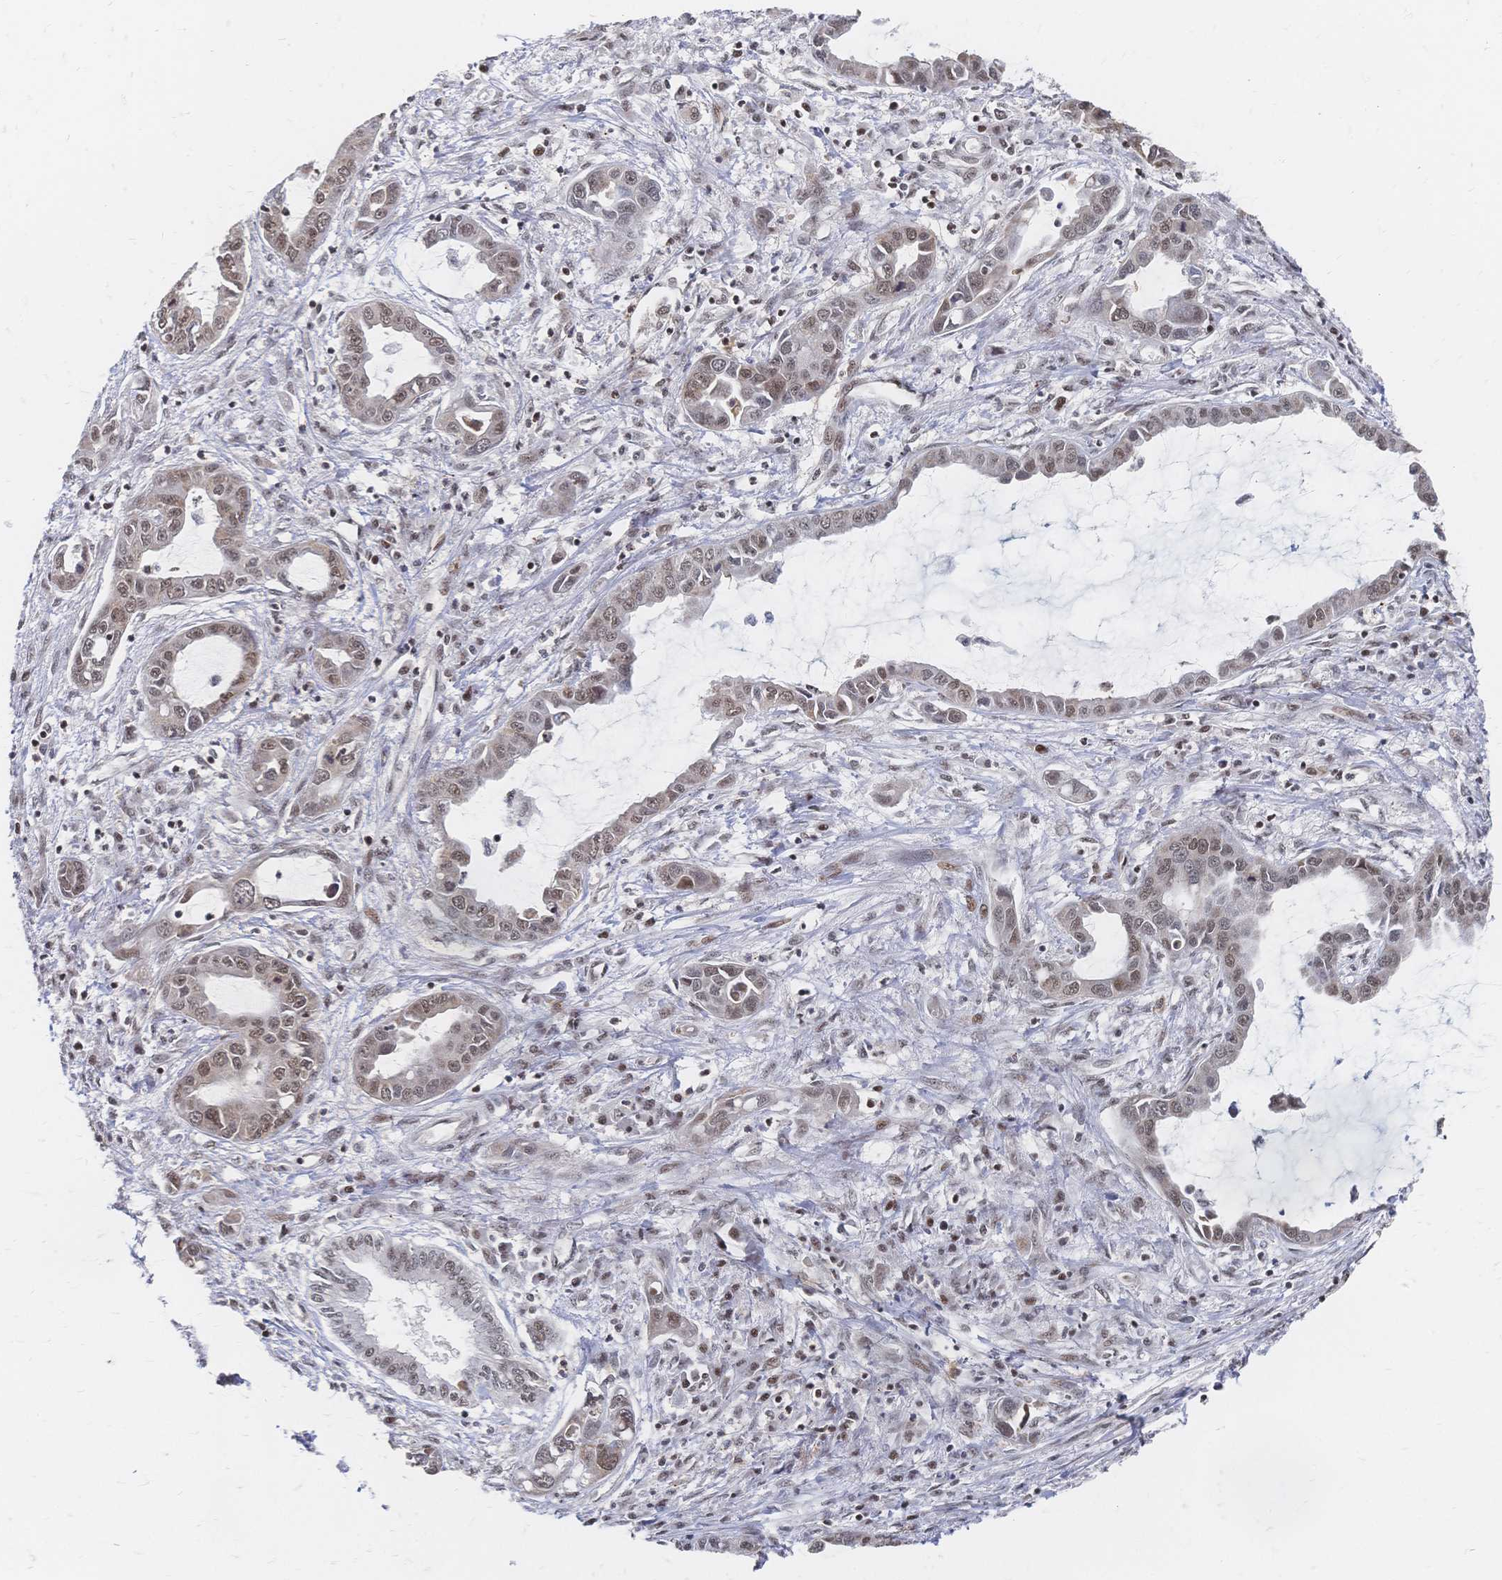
{"staining": {"intensity": "weak", "quantity": ">75%", "location": "nuclear"}, "tissue": "liver cancer", "cell_type": "Tumor cells", "image_type": "cancer", "snomed": [{"axis": "morphology", "description": "Cholangiocarcinoma"}, {"axis": "topography", "description": "Liver"}], "caption": "Brown immunohistochemical staining in liver cancer demonstrates weak nuclear positivity in about >75% of tumor cells.", "gene": "NELFA", "patient": {"sex": "male", "age": 58}}